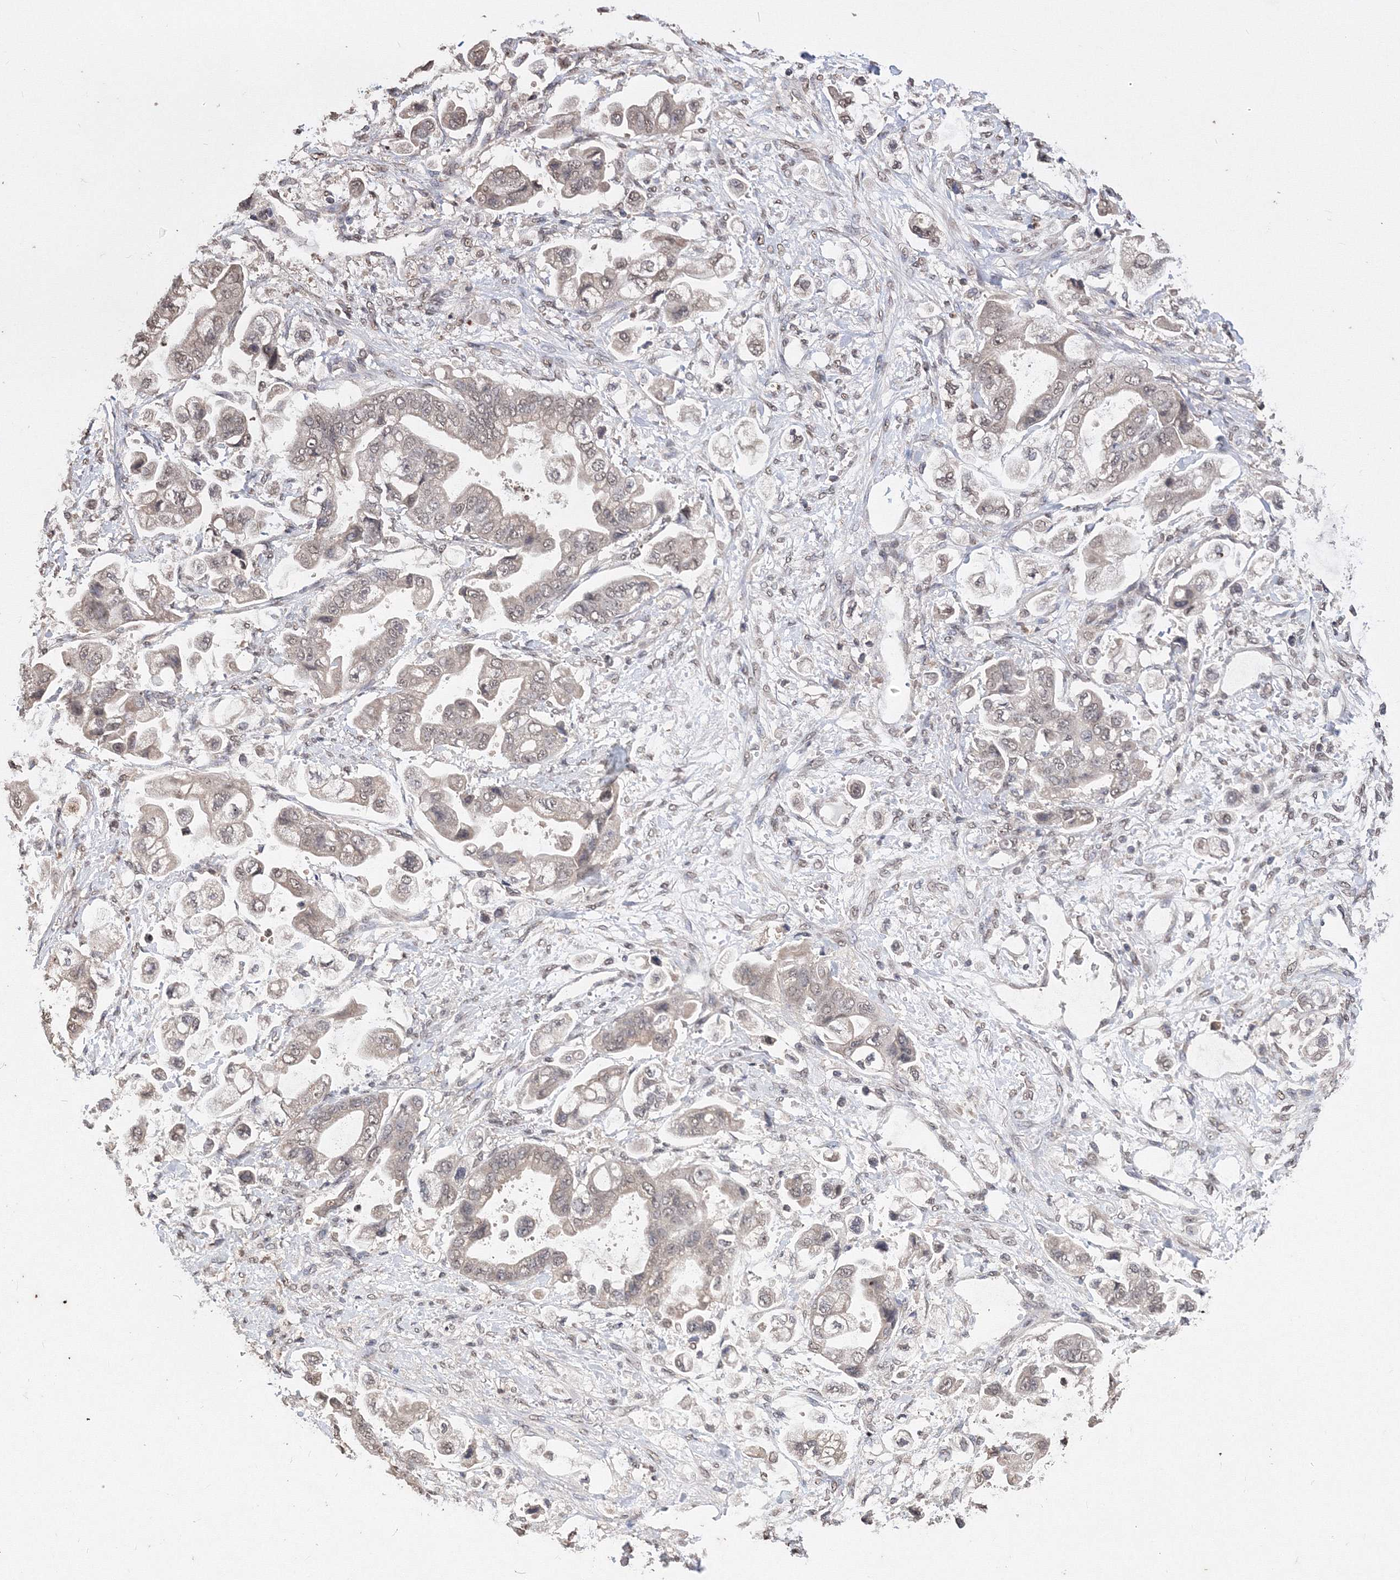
{"staining": {"intensity": "weak", "quantity": ">75%", "location": "nuclear"}, "tissue": "stomach cancer", "cell_type": "Tumor cells", "image_type": "cancer", "snomed": [{"axis": "morphology", "description": "Adenocarcinoma, NOS"}, {"axis": "topography", "description": "Stomach"}], "caption": "Immunohistochemistry (IHC) image of neoplastic tissue: human stomach cancer stained using immunohistochemistry (IHC) displays low levels of weak protein expression localized specifically in the nuclear of tumor cells, appearing as a nuclear brown color.", "gene": "GPN1", "patient": {"sex": "male", "age": 62}}